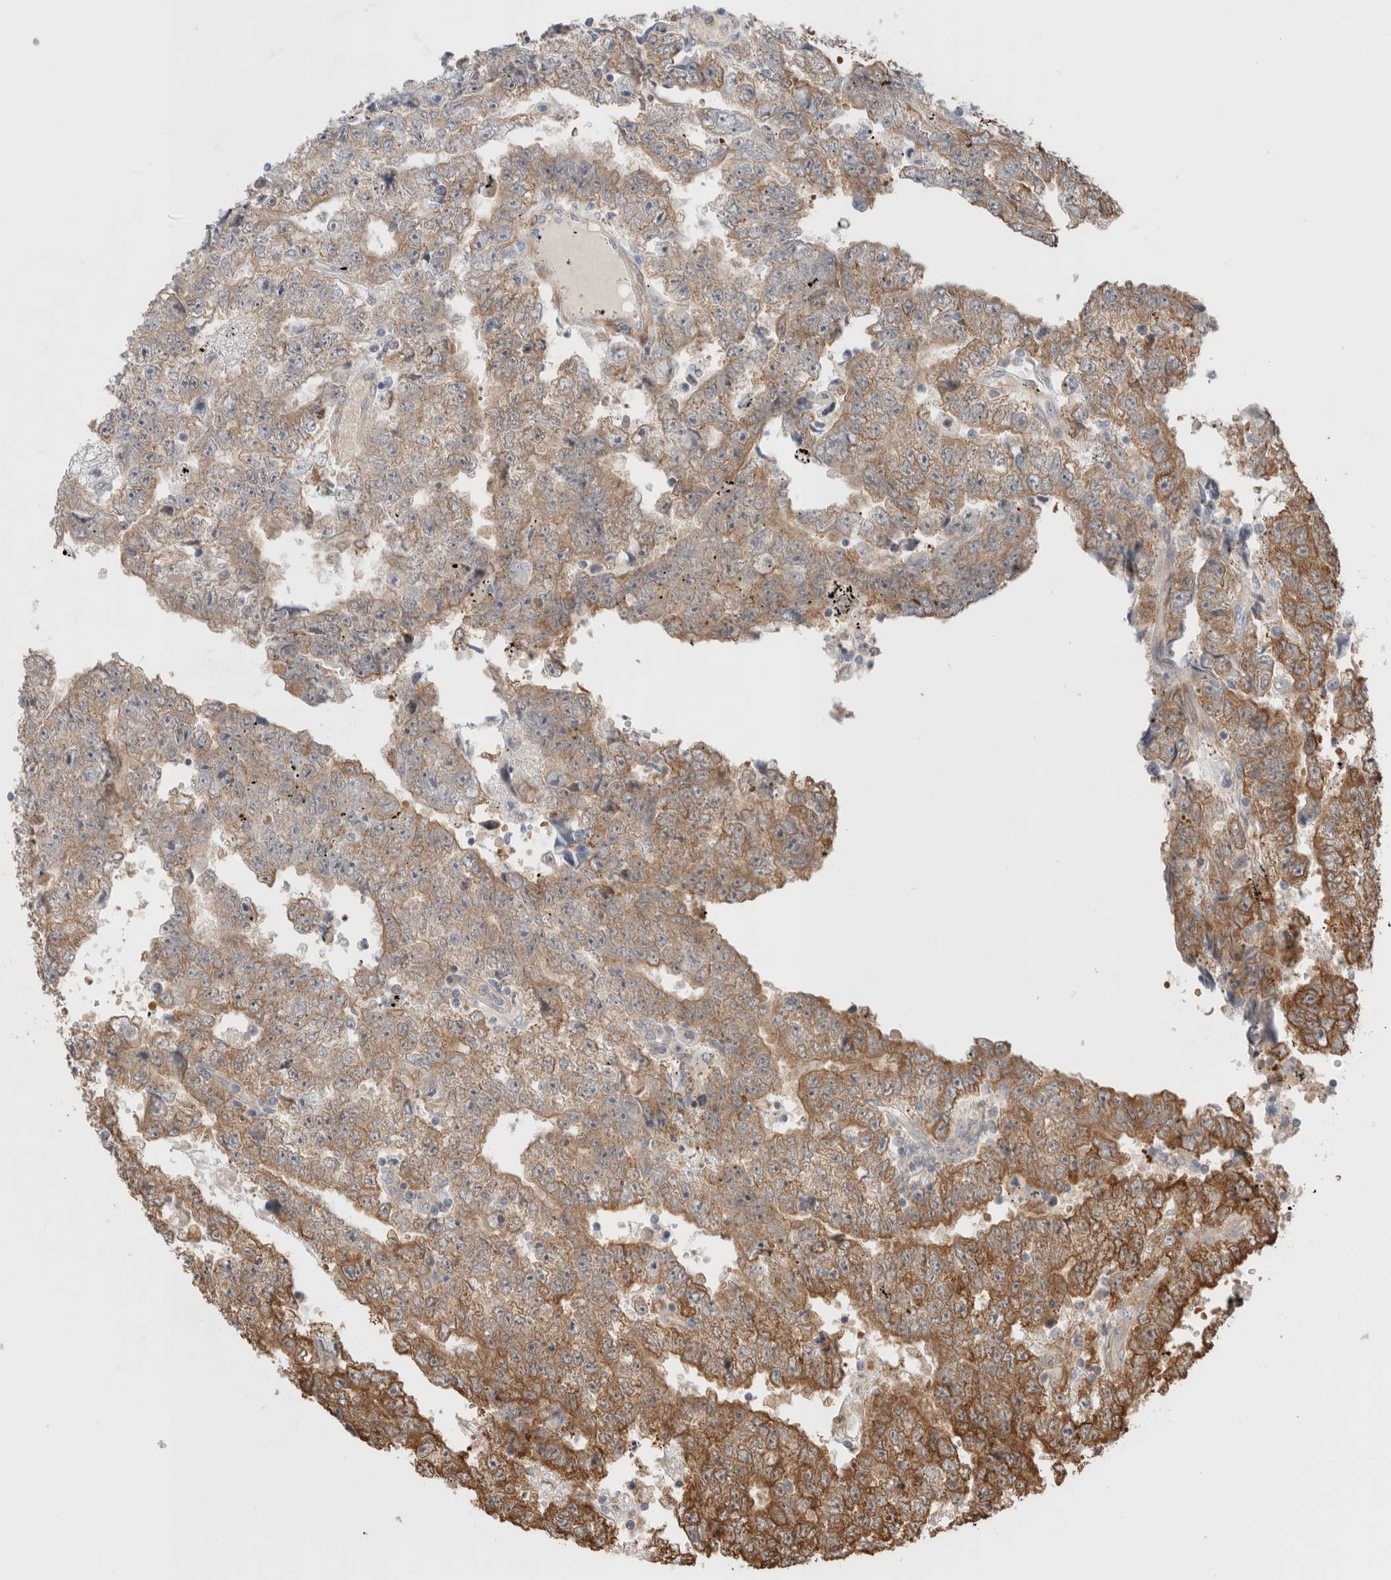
{"staining": {"intensity": "moderate", "quantity": "25%-75%", "location": "cytoplasmic/membranous"}, "tissue": "testis cancer", "cell_type": "Tumor cells", "image_type": "cancer", "snomed": [{"axis": "morphology", "description": "Carcinoma, Embryonal, NOS"}, {"axis": "topography", "description": "Testis"}], "caption": "The histopathology image exhibits immunohistochemical staining of testis cancer. There is moderate cytoplasmic/membranous expression is present in approximately 25%-75% of tumor cells.", "gene": "ZNF649", "patient": {"sex": "male", "age": 25}}